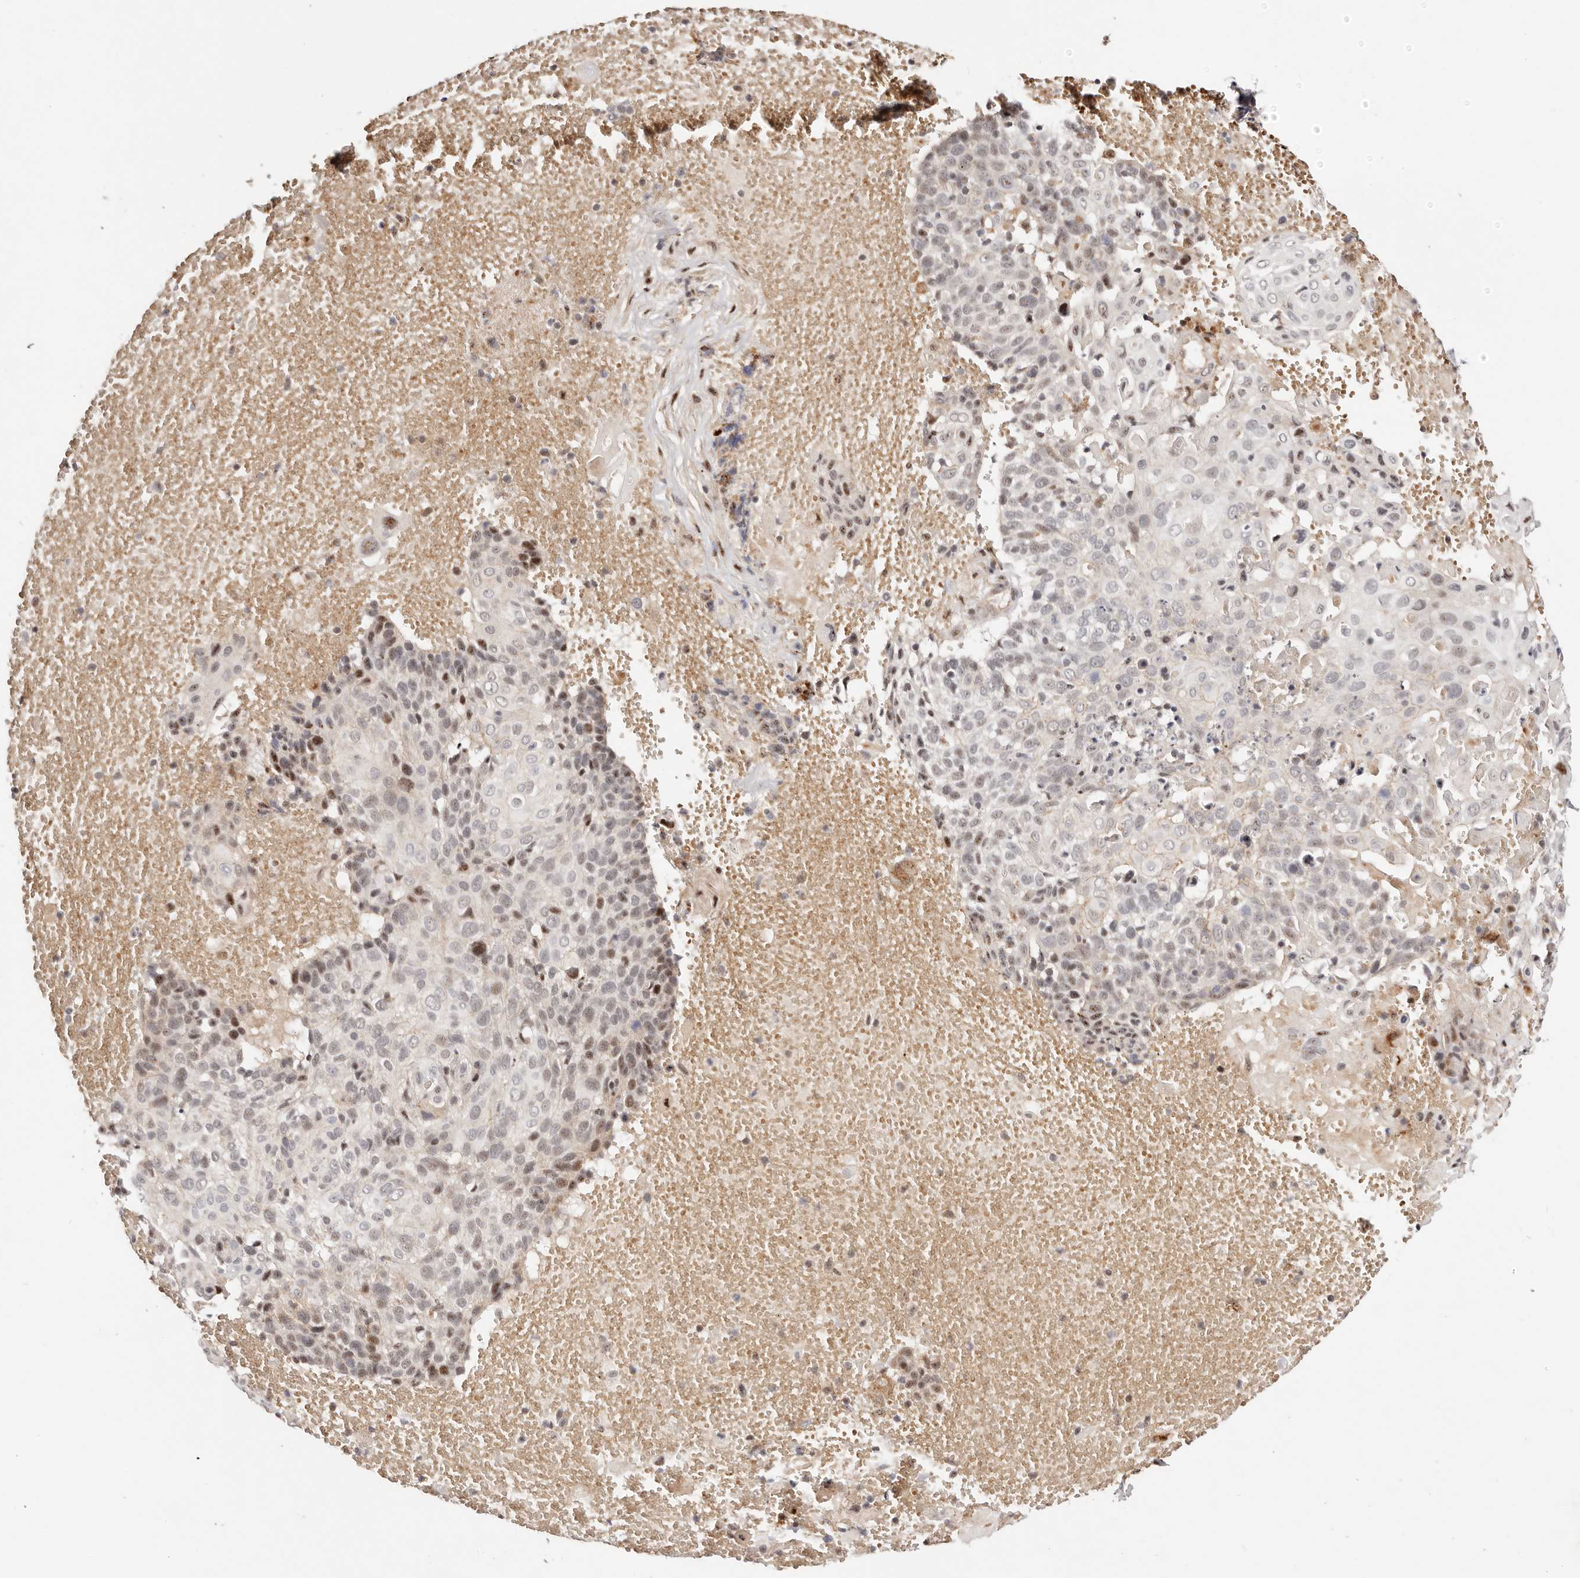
{"staining": {"intensity": "moderate", "quantity": "<25%", "location": "nuclear"}, "tissue": "cervical cancer", "cell_type": "Tumor cells", "image_type": "cancer", "snomed": [{"axis": "morphology", "description": "Squamous cell carcinoma, NOS"}, {"axis": "topography", "description": "Cervix"}], "caption": "Protein staining of cervical squamous cell carcinoma tissue demonstrates moderate nuclear staining in about <25% of tumor cells.", "gene": "WRN", "patient": {"sex": "female", "age": 74}}